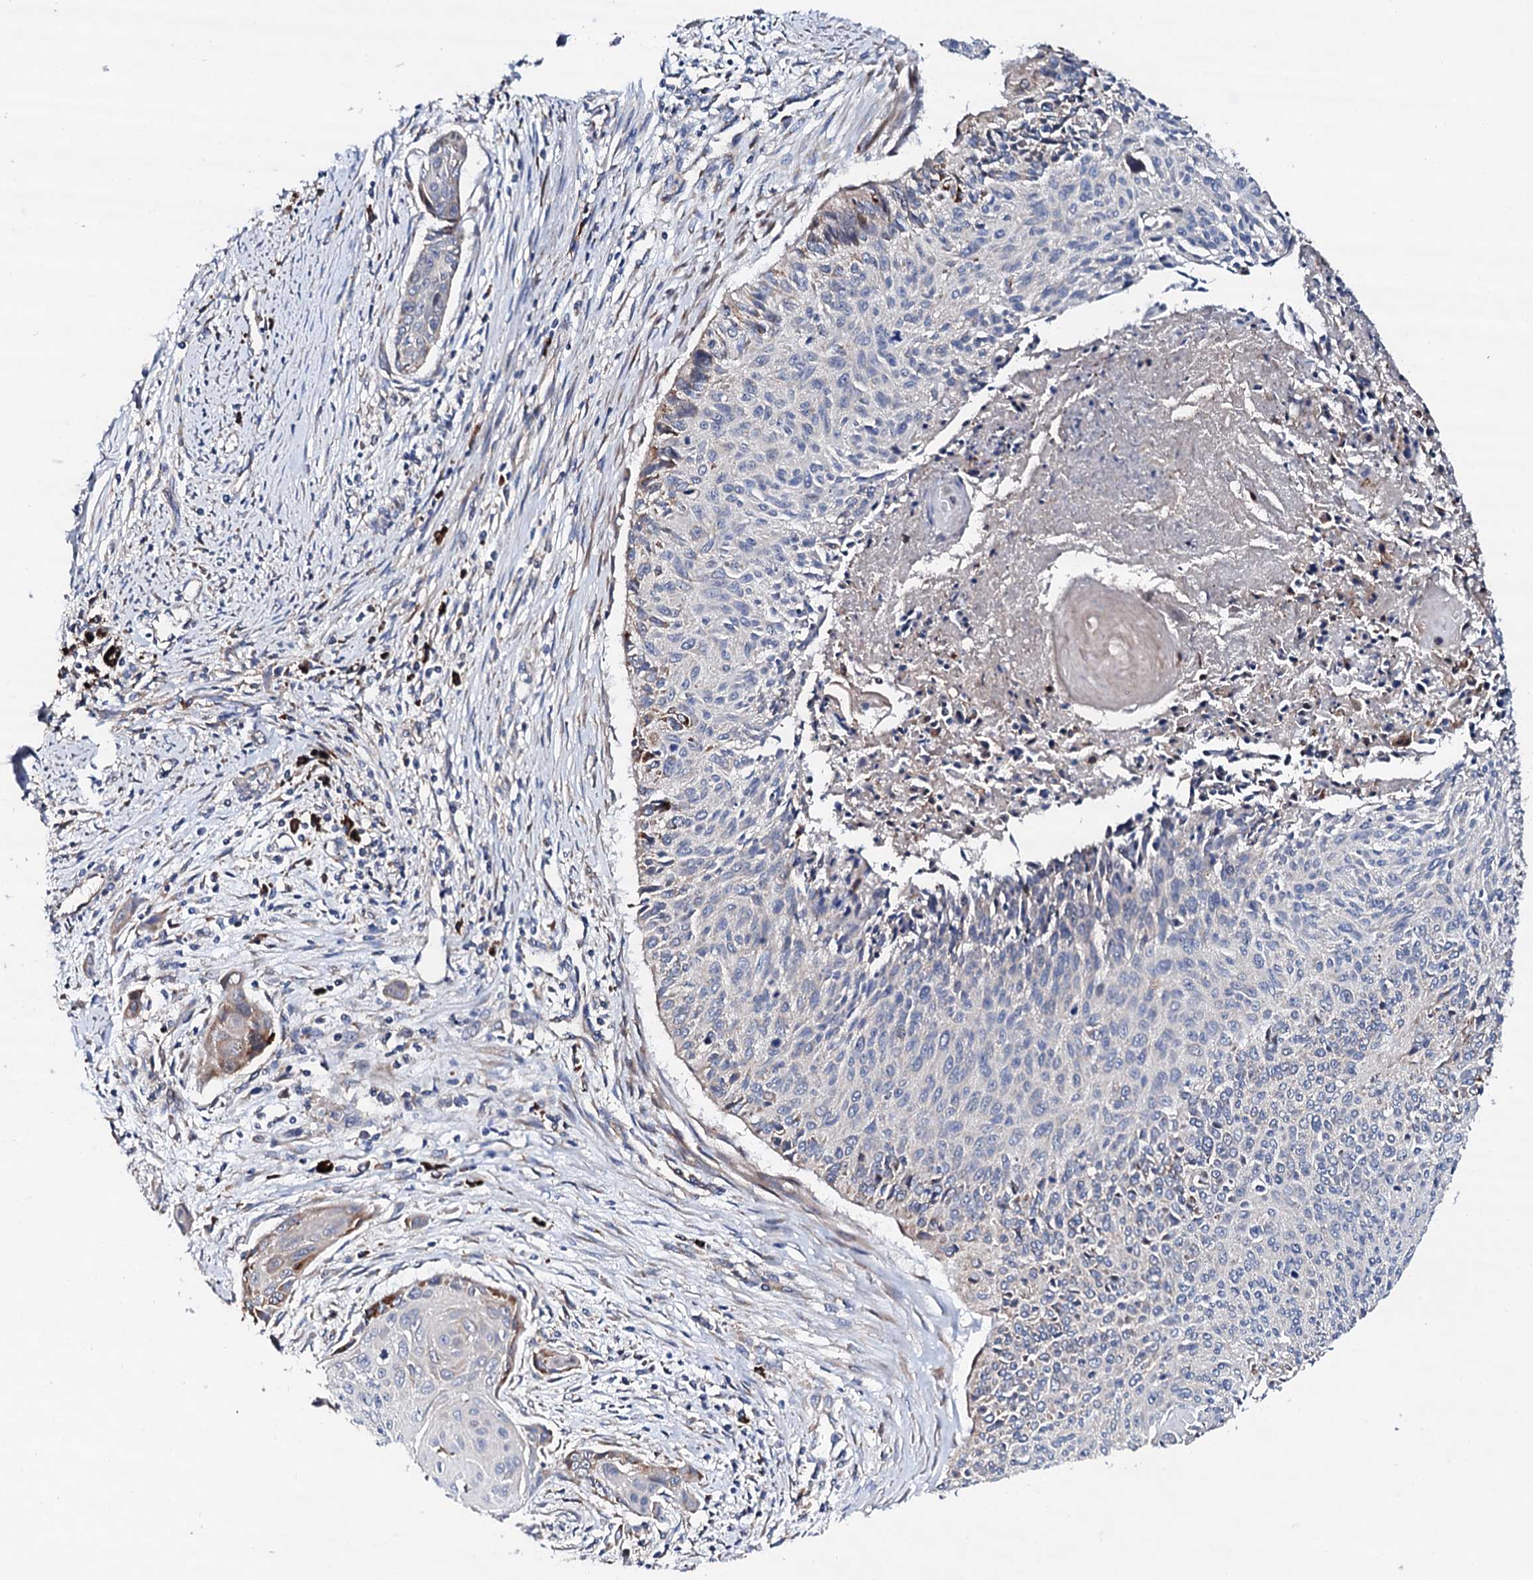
{"staining": {"intensity": "negative", "quantity": "none", "location": "none"}, "tissue": "cervical cancer", "cell_type": "Tumor cells", "image_type": "cancer", "snomed": [{"axis": "morphology", "description": "Squamous cell carcinoma, NOS"}, {"axis": "topography", "description": "Cervix"}], "caption": "DAB (3,3'-diaminobenzidine) immunohistochemical staining of squamous cell carcinoma (cervical) displays no significant staining in tumor cells.", "gene": "LIPT2", "patient": {"sex": "female", "age": 55}}